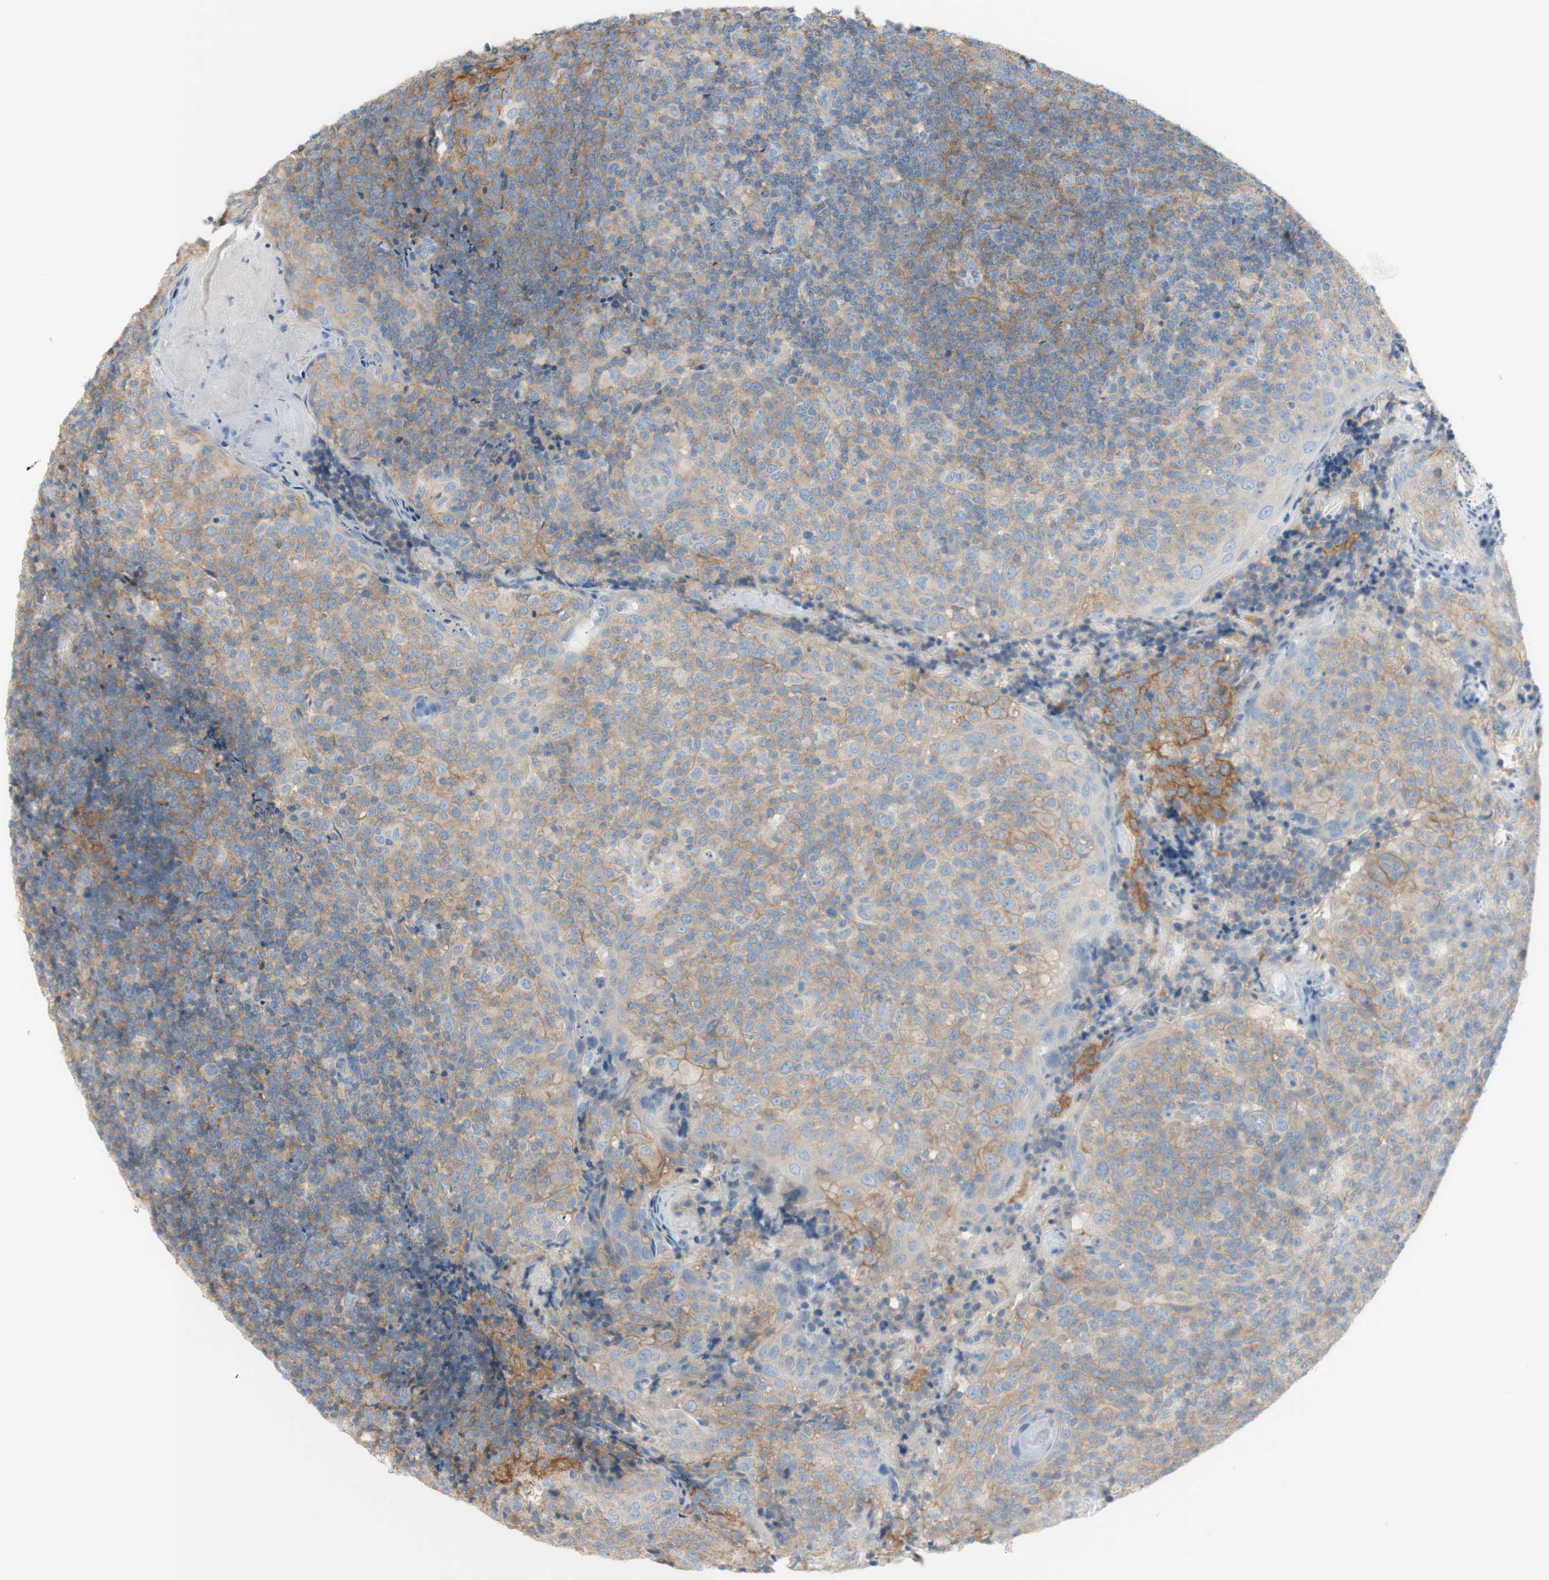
{"staining": {"intensity": "weak", "quantity": ">75%", "location": "cytoplasmic/membranous"}, "tissue": "tonsil", "cell_type": "Germinal center cells", "image_type": "normal", "snomed": [{"axis": "morphology", "description": "Normal tissue, NOS"}, {"axis": "topography", "description": "Tonsil"}], "caption": "Germinal center cells display weak cytoplasmic/membranous positivity in about >75% of cells in normal tonsil. The protein is stained brown, and the nuclei are stained in blue (DAB IHC with brightfield microscopy, high magnification).", "gene": "ATP2B1", "patient": {"sex": "female", "age": 19}}